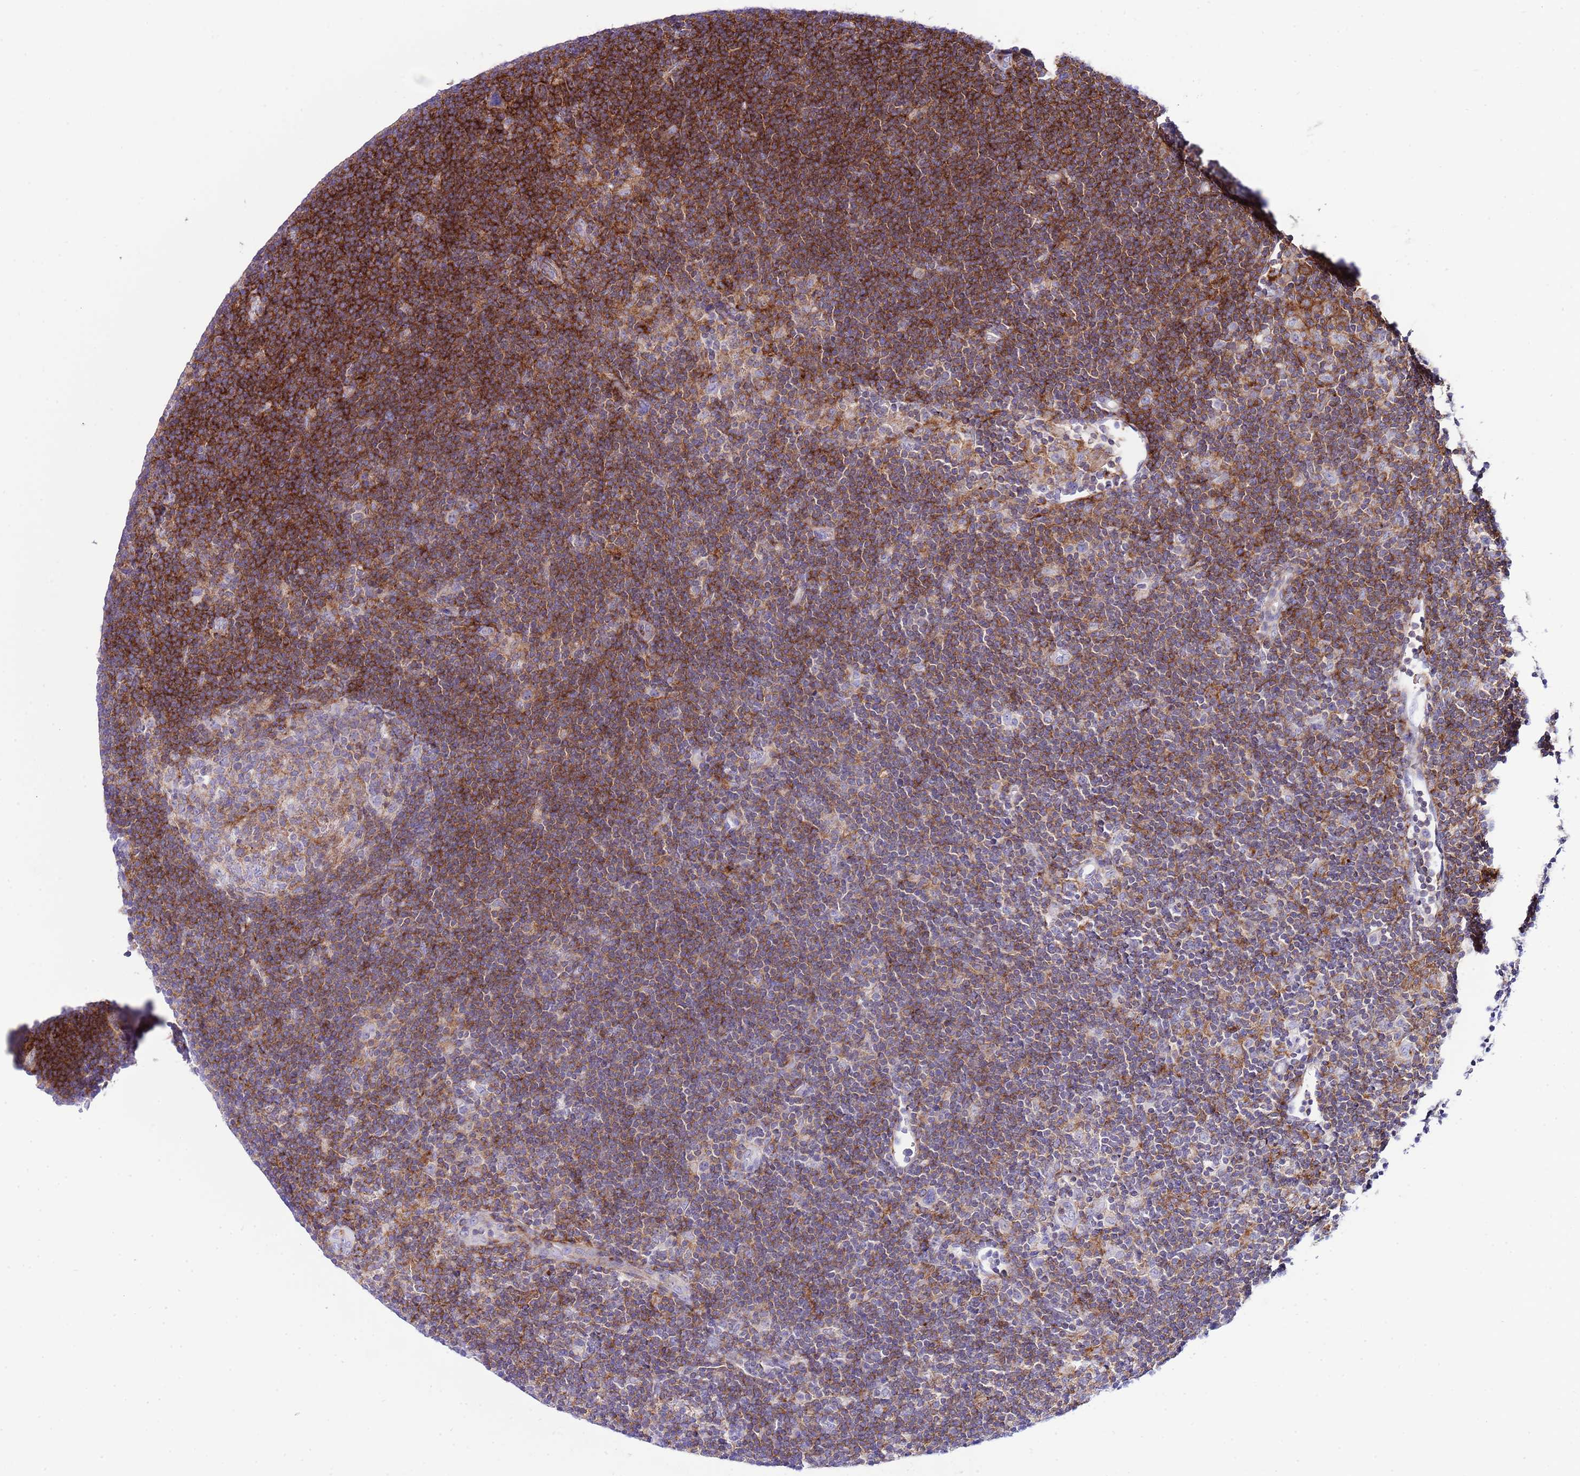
{"staining": {"intensity": "weak", "quantity": "<25%", "location": "cytoplasmic/membranous"}, "tissue": "lymphoma", "cell_type": "Tumor cells", "image_type": "cancer", "snomed": [{"axis": "morphology", "description": "Hodgkin's disease, NOS"}, {"axis": "topography", "description": "Lymph node"}], "caption": "IHC micrograph of neoplastic tissue: human Hodgkin's disease stained with DAB (3,3'-diaminobenzidine) displays no significant protein positivity in tumor cells.", "gene": "ALDH3A1", "patient": {"sex": "female", "age": 57}}